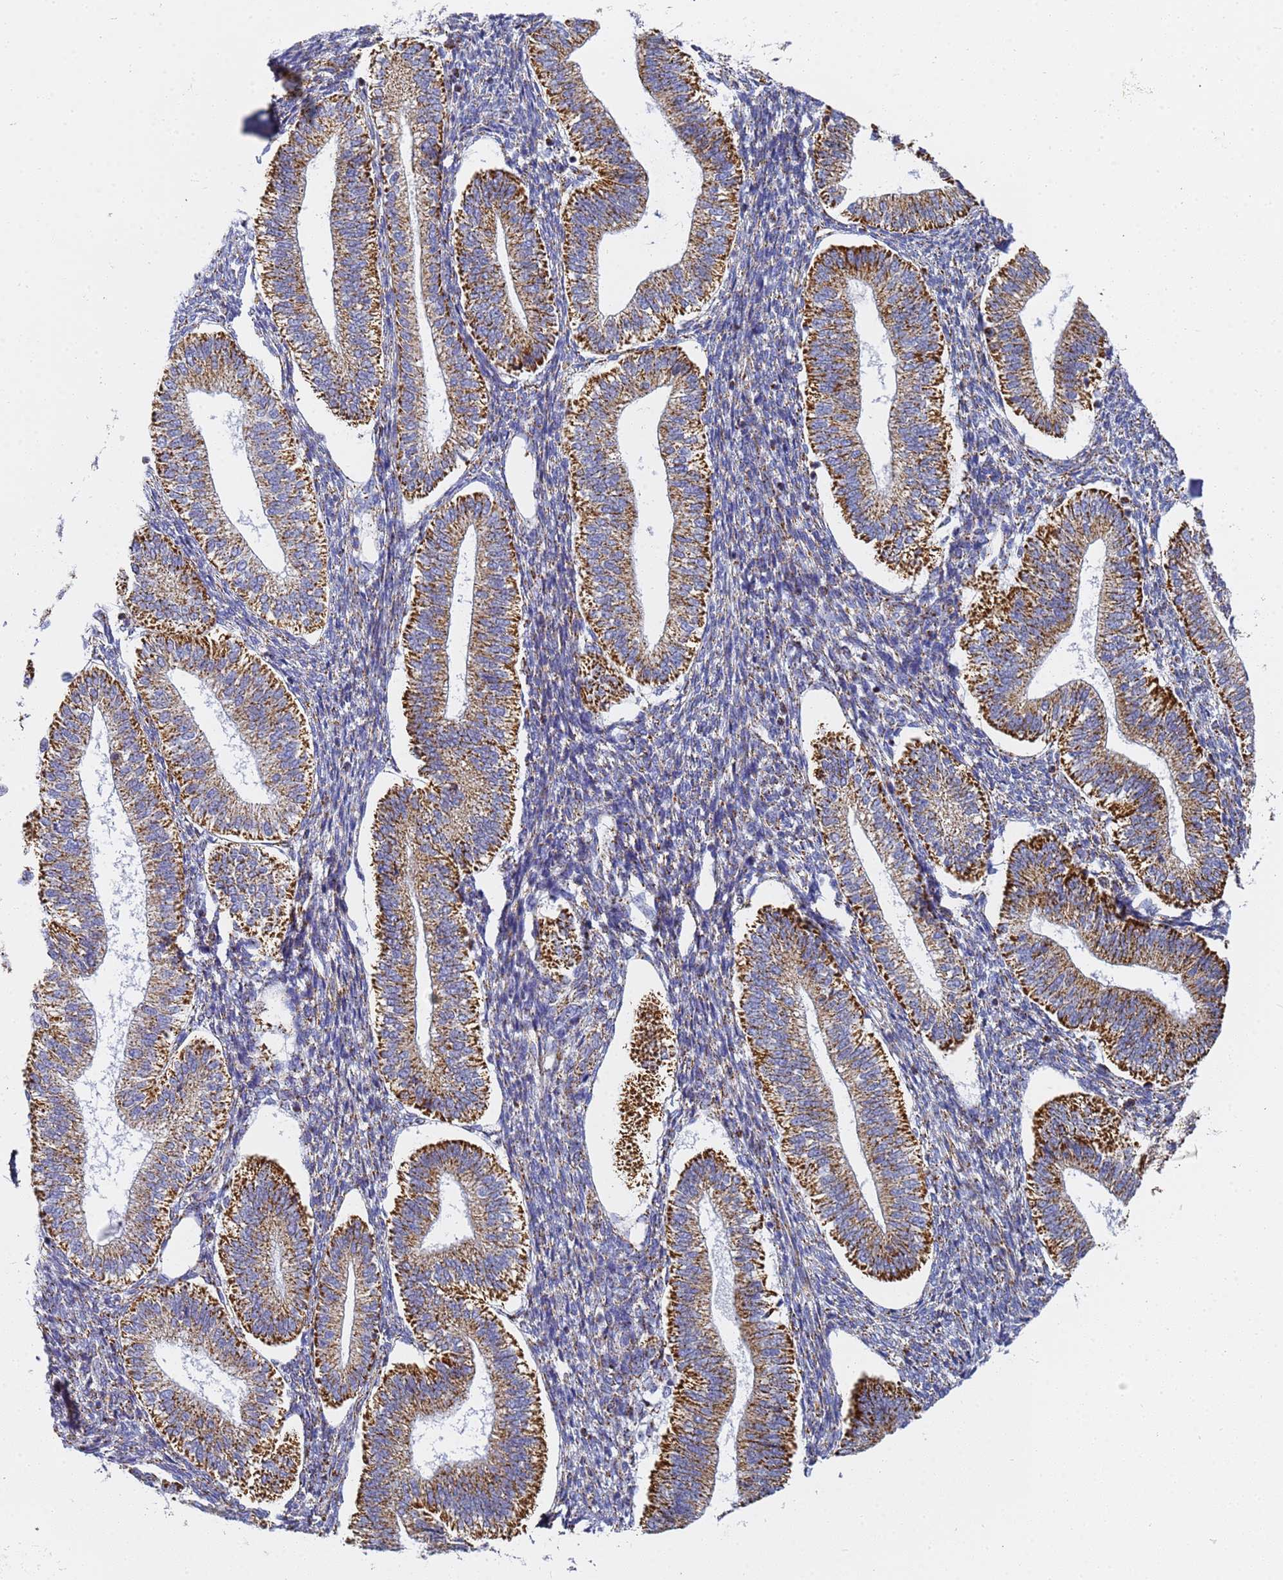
{"staining": {"intensity": "negative", "quantity": "none", "location": "none"}, "tissue": "endometrium", "cell_type": "Cells in endometrial stroma", "image_type": "normal", "snomed": [{"axis": "morphology", "description": "Normal tissue, NOS"}, {"axis": "topography", "description": "Endometrium"}], "caption": "Cells in endometrial stroma are negative for brown protein staining in benign endometrium. (IHC, brightfield microscopy, high magnification).", "gene": "CNIH4", "patient": {"sex": "female", "age": 25}}